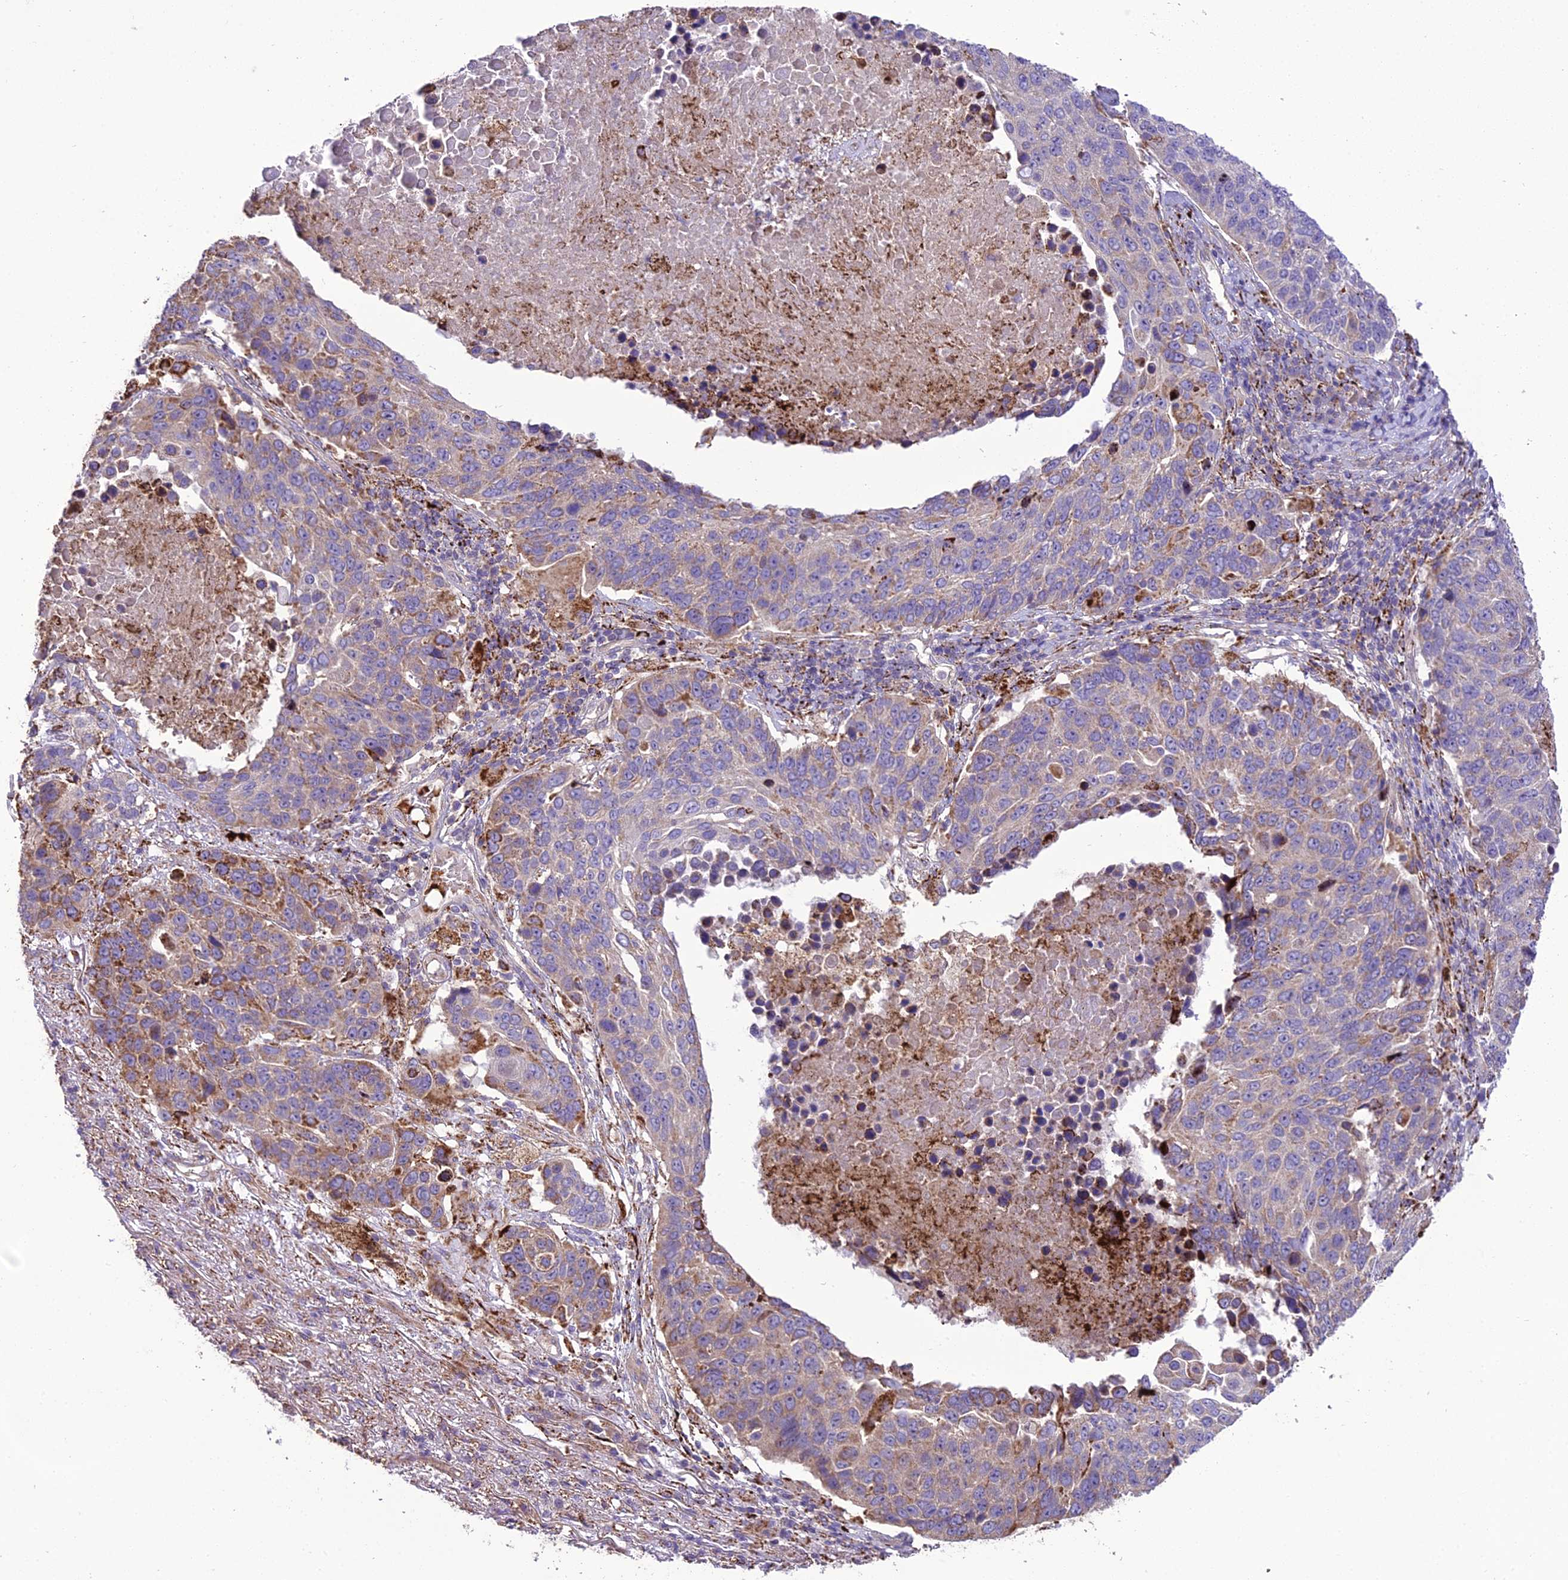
{"staining": {"intensity": "moderate", "quantity": "<25%", "location": "cytoplasmic/membranous"}, "tissue": "lung cancer", "cell_type": "Tumor cells", "image_type": "cancer", "snomed": [{"axis": "morphology", "description": "Normal tissue, NOS"}, {"axis": "morphology", "description": "Squamous cell carcinoma, NOS"}, {"axis": "topography", "description": "Lymph node"}, {"axis": "topography", "description": "Lung"}], "caption": "Protein staining by immunohistochemistry (IHC) demonstrates moderate cytoplasmic/membranous positivity in approximately <25% of tumor cells in lung cancer.", "gene": "TBC1D24", "patient": {"sex": "male", "age": 66}}